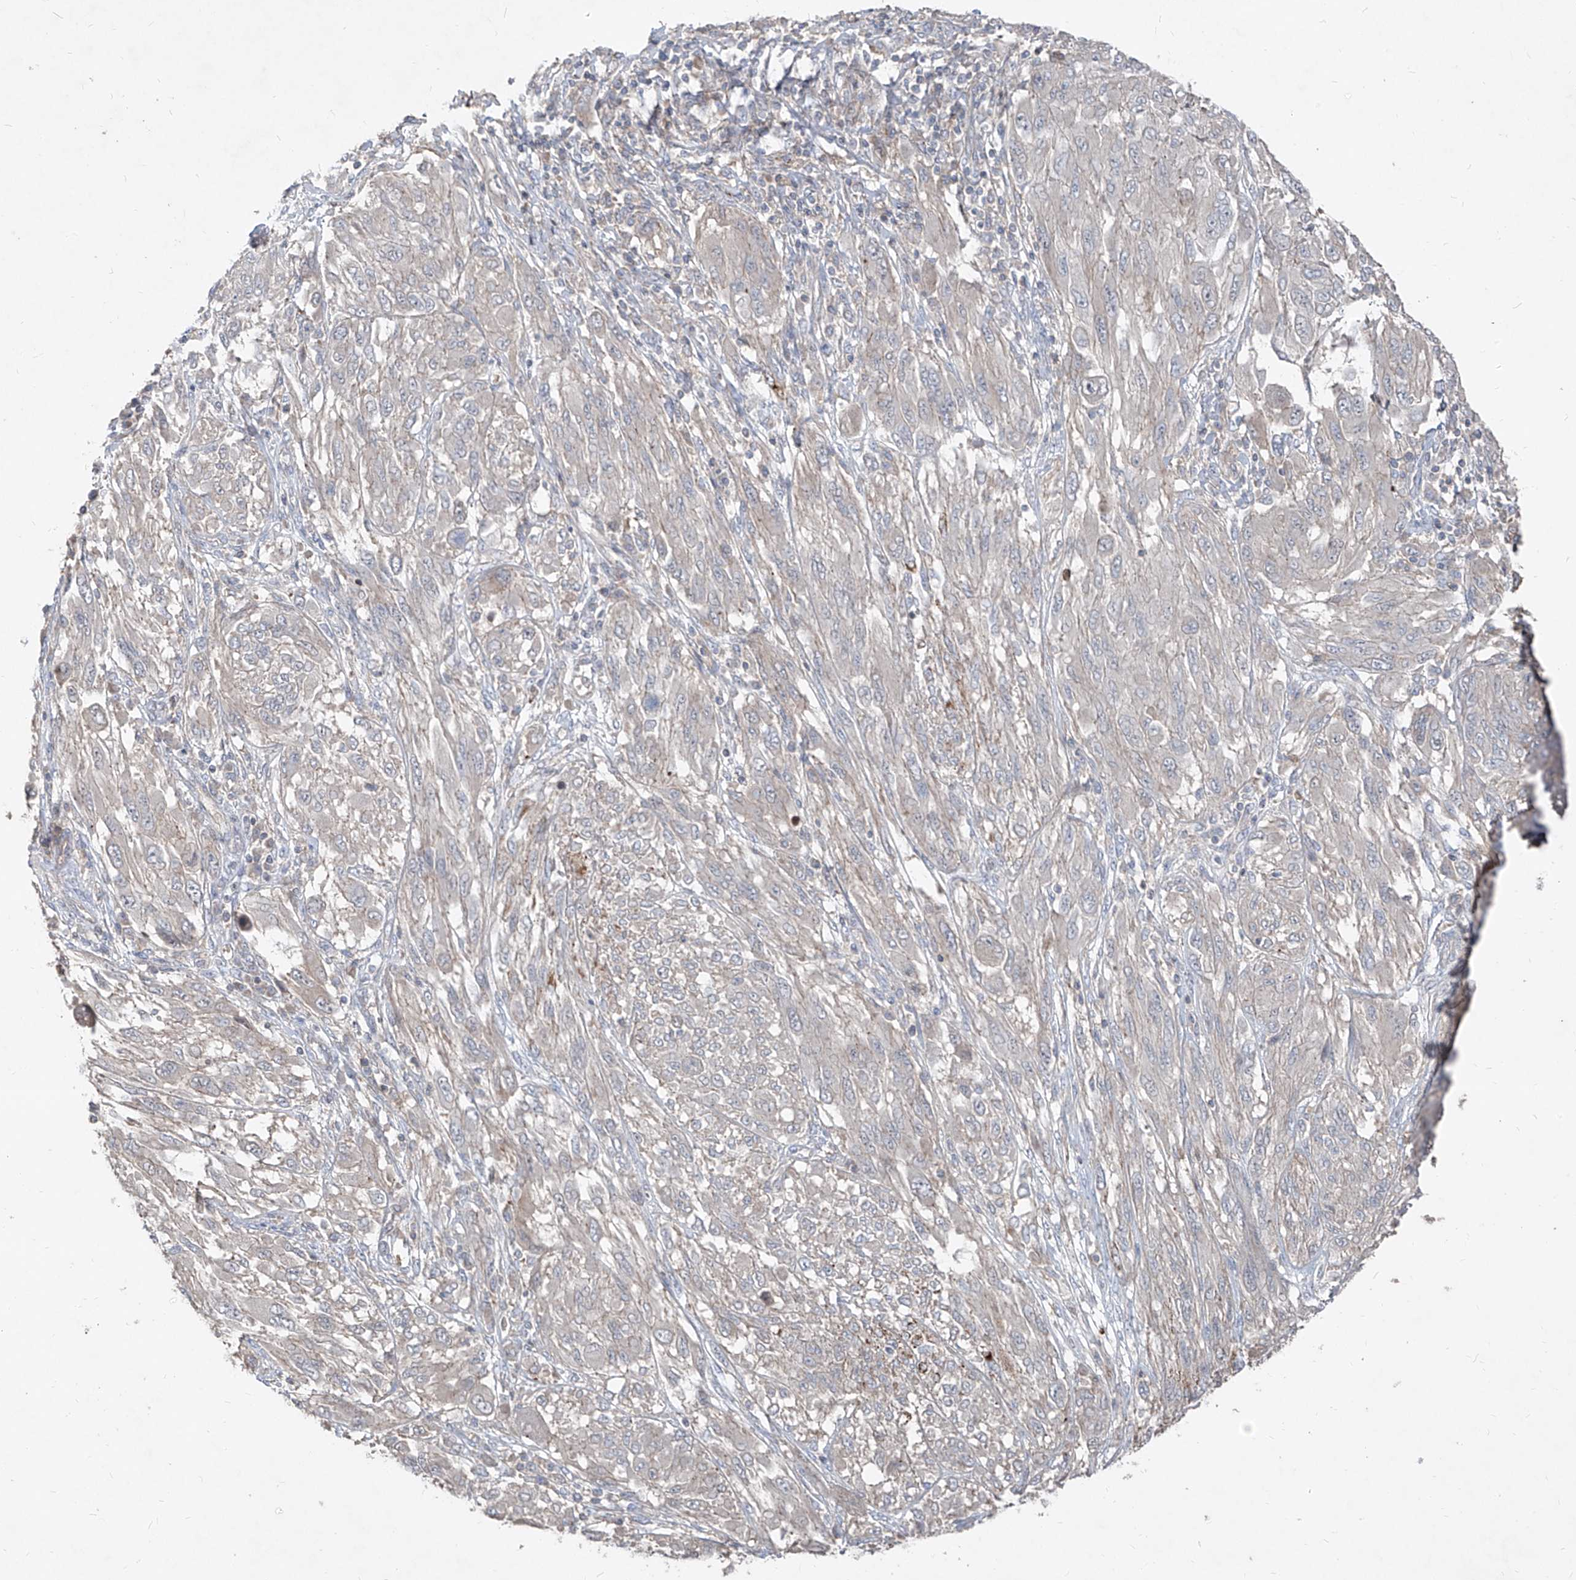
{"staining": {"intensity": "negative", "quantity": "none", "location": "none"}, "tissue": "melanoma", "cell_type": "Tumor cells", "image_type": "cancer", "snomed": [{"axis": "morphology", "description": "Malignant melanoma, NOS"}, {"axis": "topography", "description": "Skin"}], "caption": "This is an immunohistochemistry histopathology image of malignant melanoma. There is no staining in tumor cells.", "gene": "UFD1", "patient": {"sex": "female", "age": 91}}